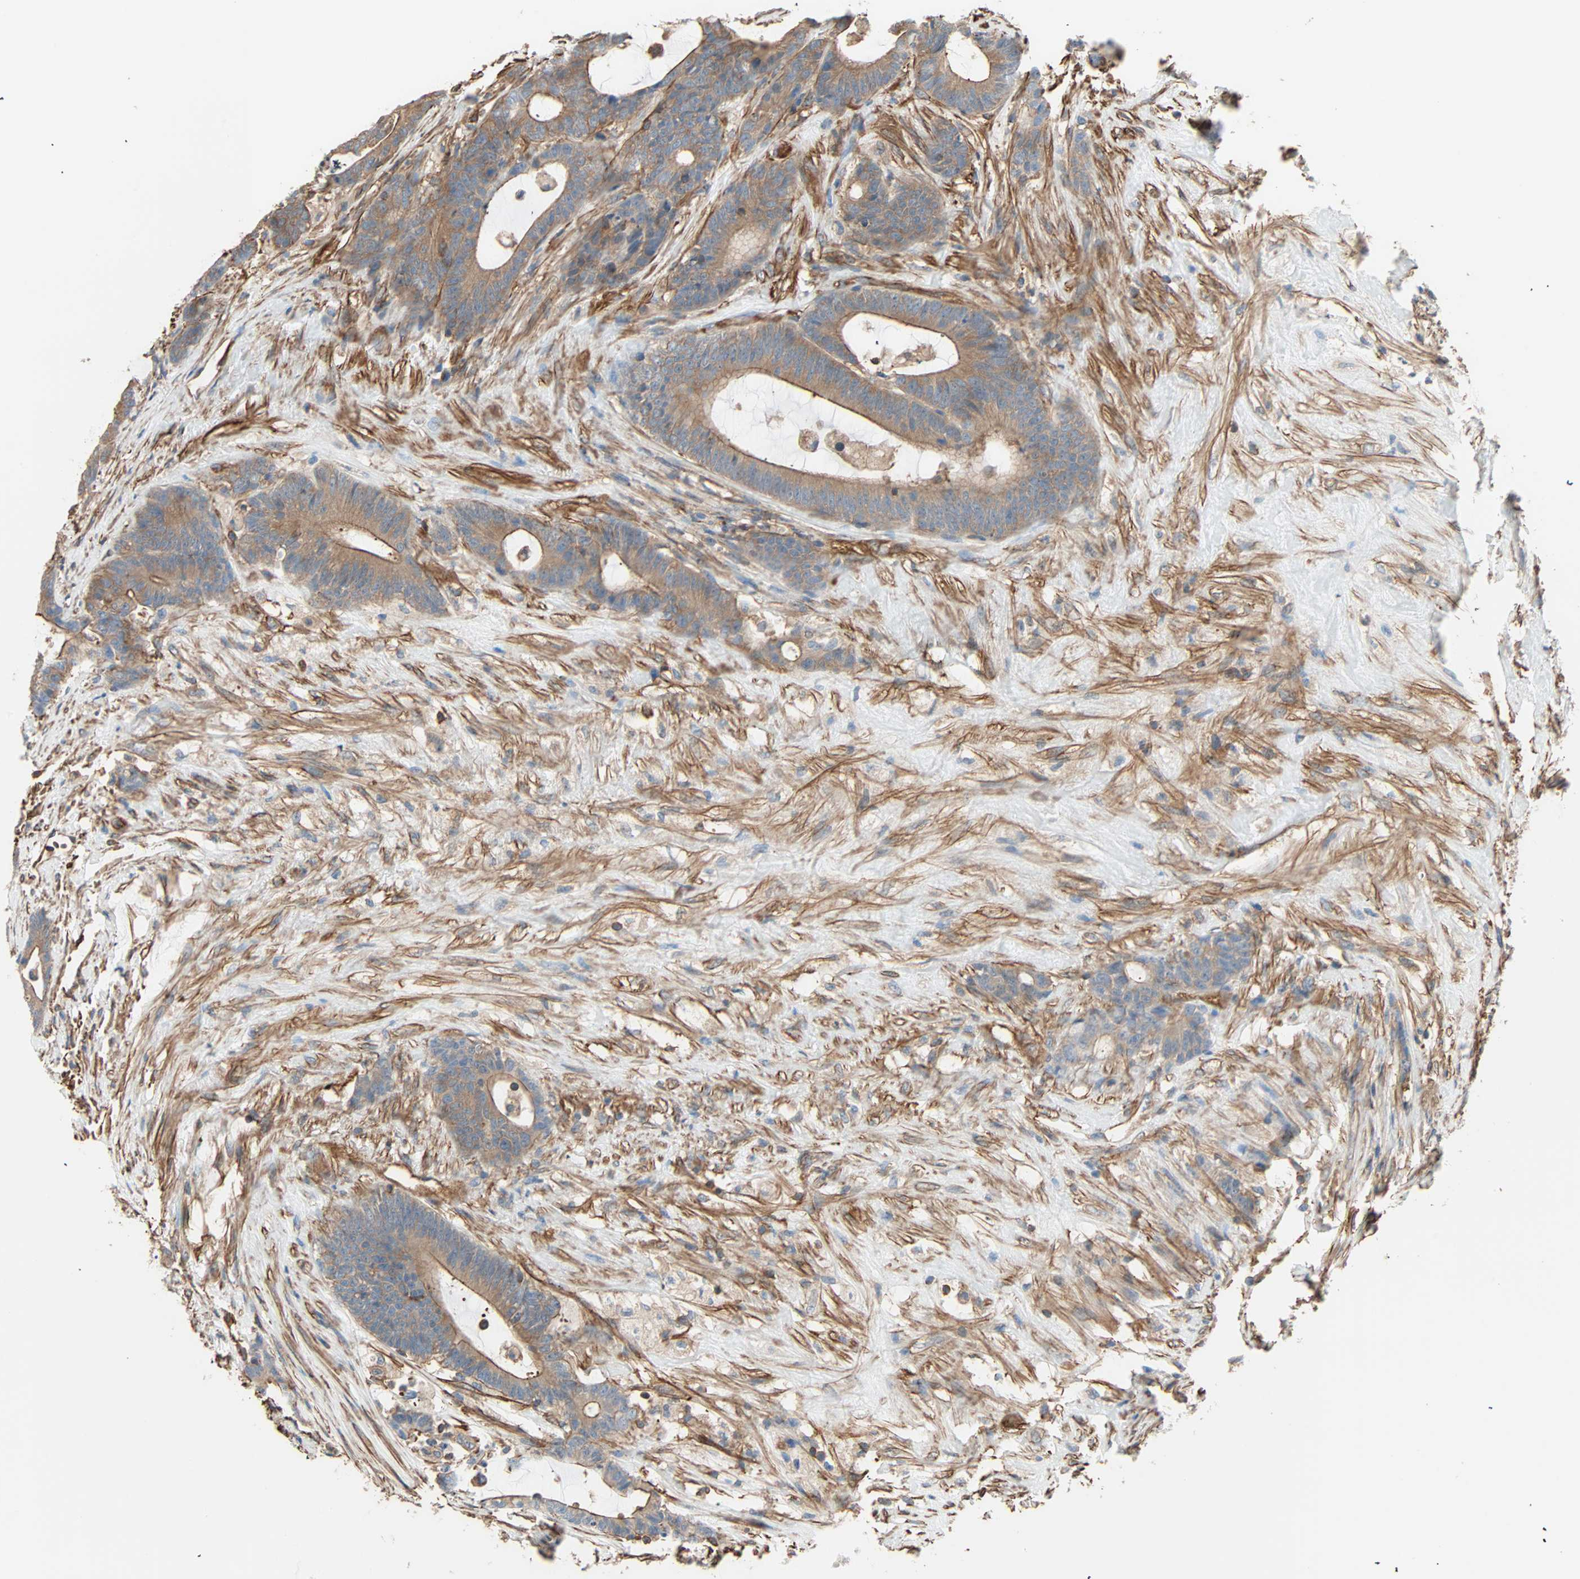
{"staining": {"intensity": "moderate", "quantity": ">75%", "location": "cytoplasmic/membranous"}, "tissue": "colorectal cancer", "cell_type": "Tumor cells", "image_type": "cancer", "snomed": [{"axis": "morphology", "description": "Adenocarcinoma, NOS"}, {"axis": "topography", "description": "Colon"}], "caption": "IHC staining of colorectal cancer (adenocarcinoma), which shows medium levels of moderate cytoplasmic/membranous expression in about >75% of tumor cells indicating moderate cytoplasmic/membranous protein expression. The staining was performed using DAB (brown) for protein detection and nuclei were counterstained in hematoxylin (blue).", "gene": "GALNT10", "patient": {"sex": "female", "age": 84}}